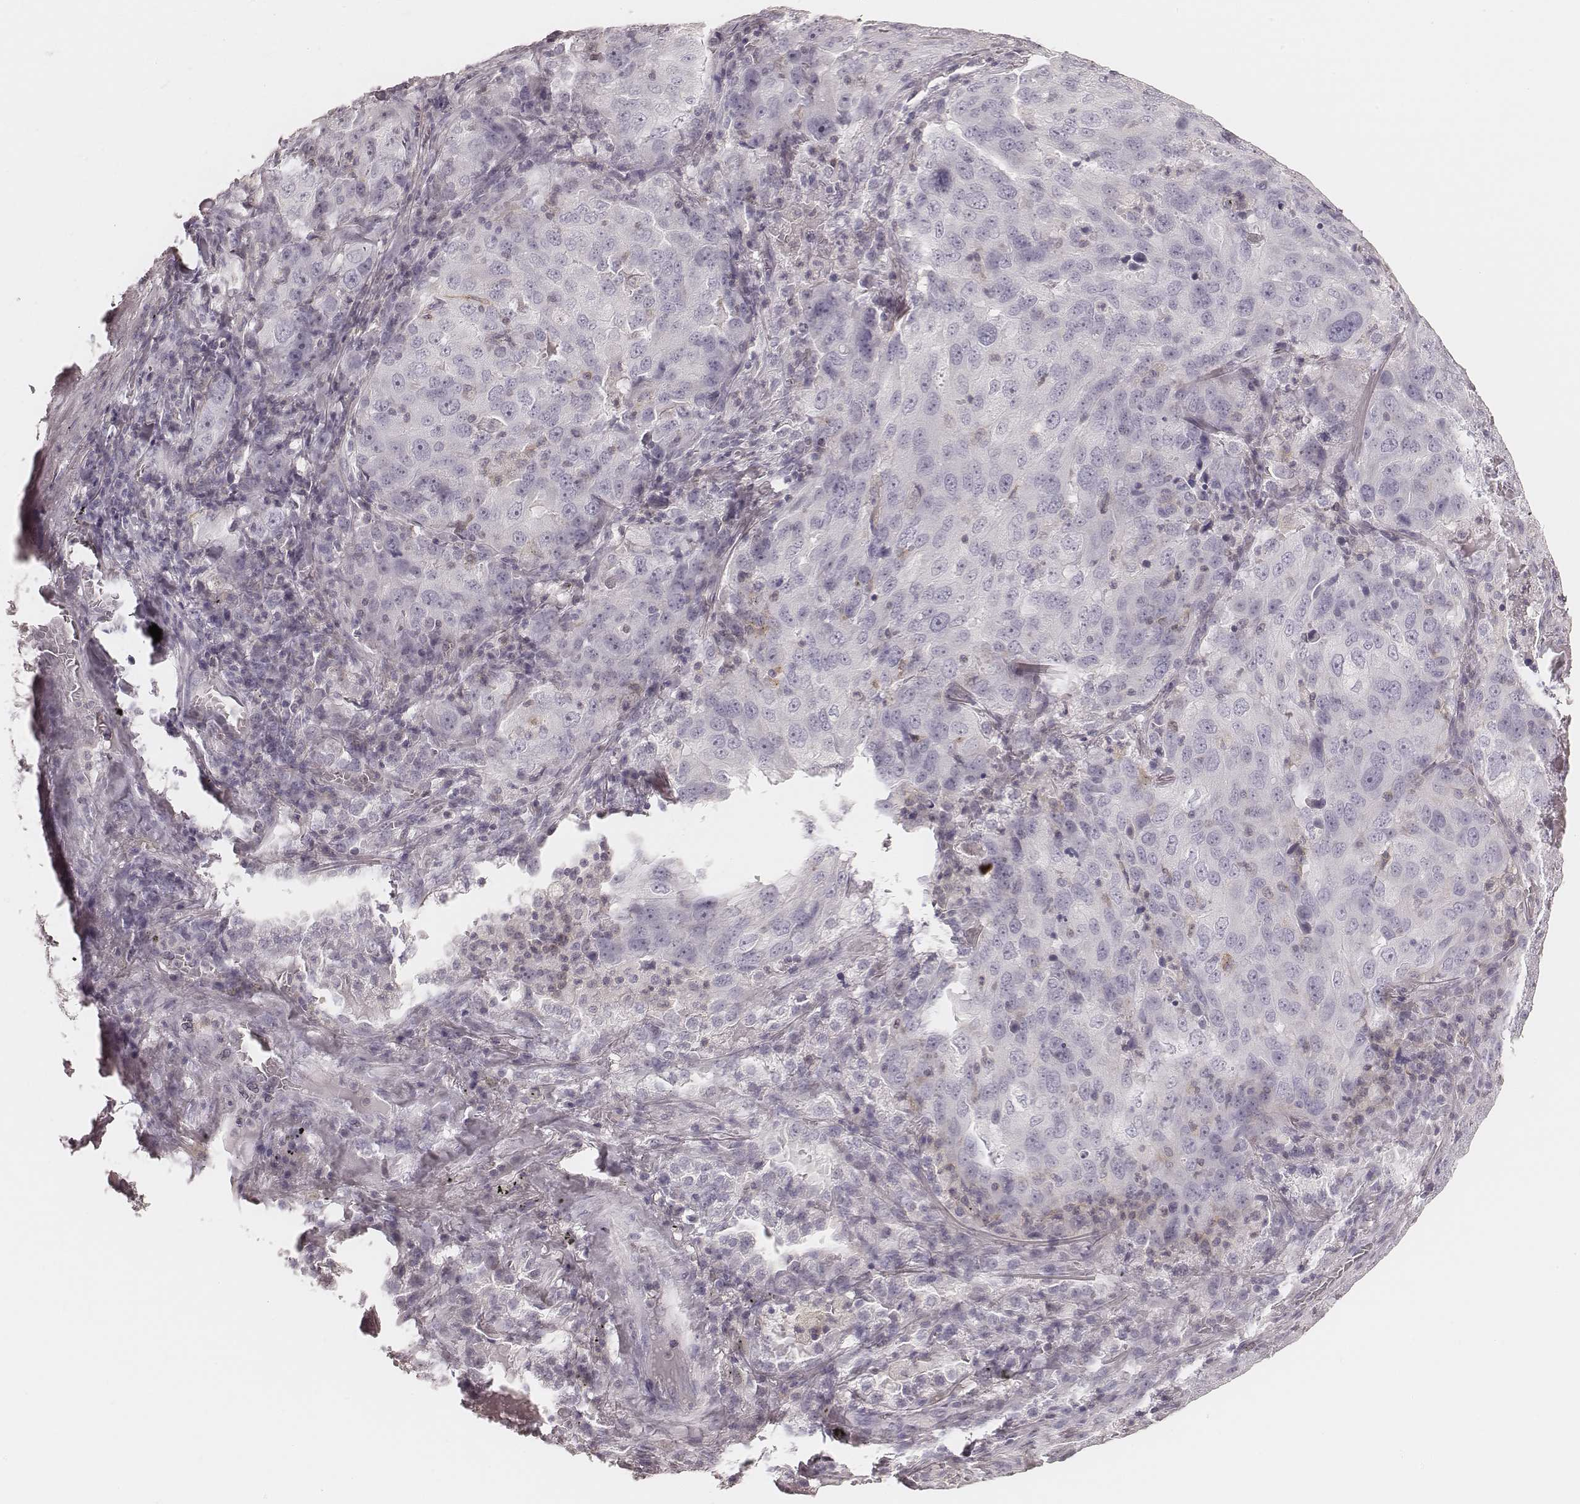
{"staining": {"intensity": "negative", "quantity": "none", "location": "none"}, "tissue": "lung cancer", "cell_type": "Tumor cells", "image_type": "cancer", "snomed": [{"axis": "morphology", "description": "Adenocarcinoma, NOS"}, {"axis": "topography", "description": "Lung"}], "caption": "Immunohistochemical staining of lung adenocarcinoma demonstrates no significant staining in tumor cells.", "gene": "MSX1", "patient": {"sex": "female", "age": 61}}